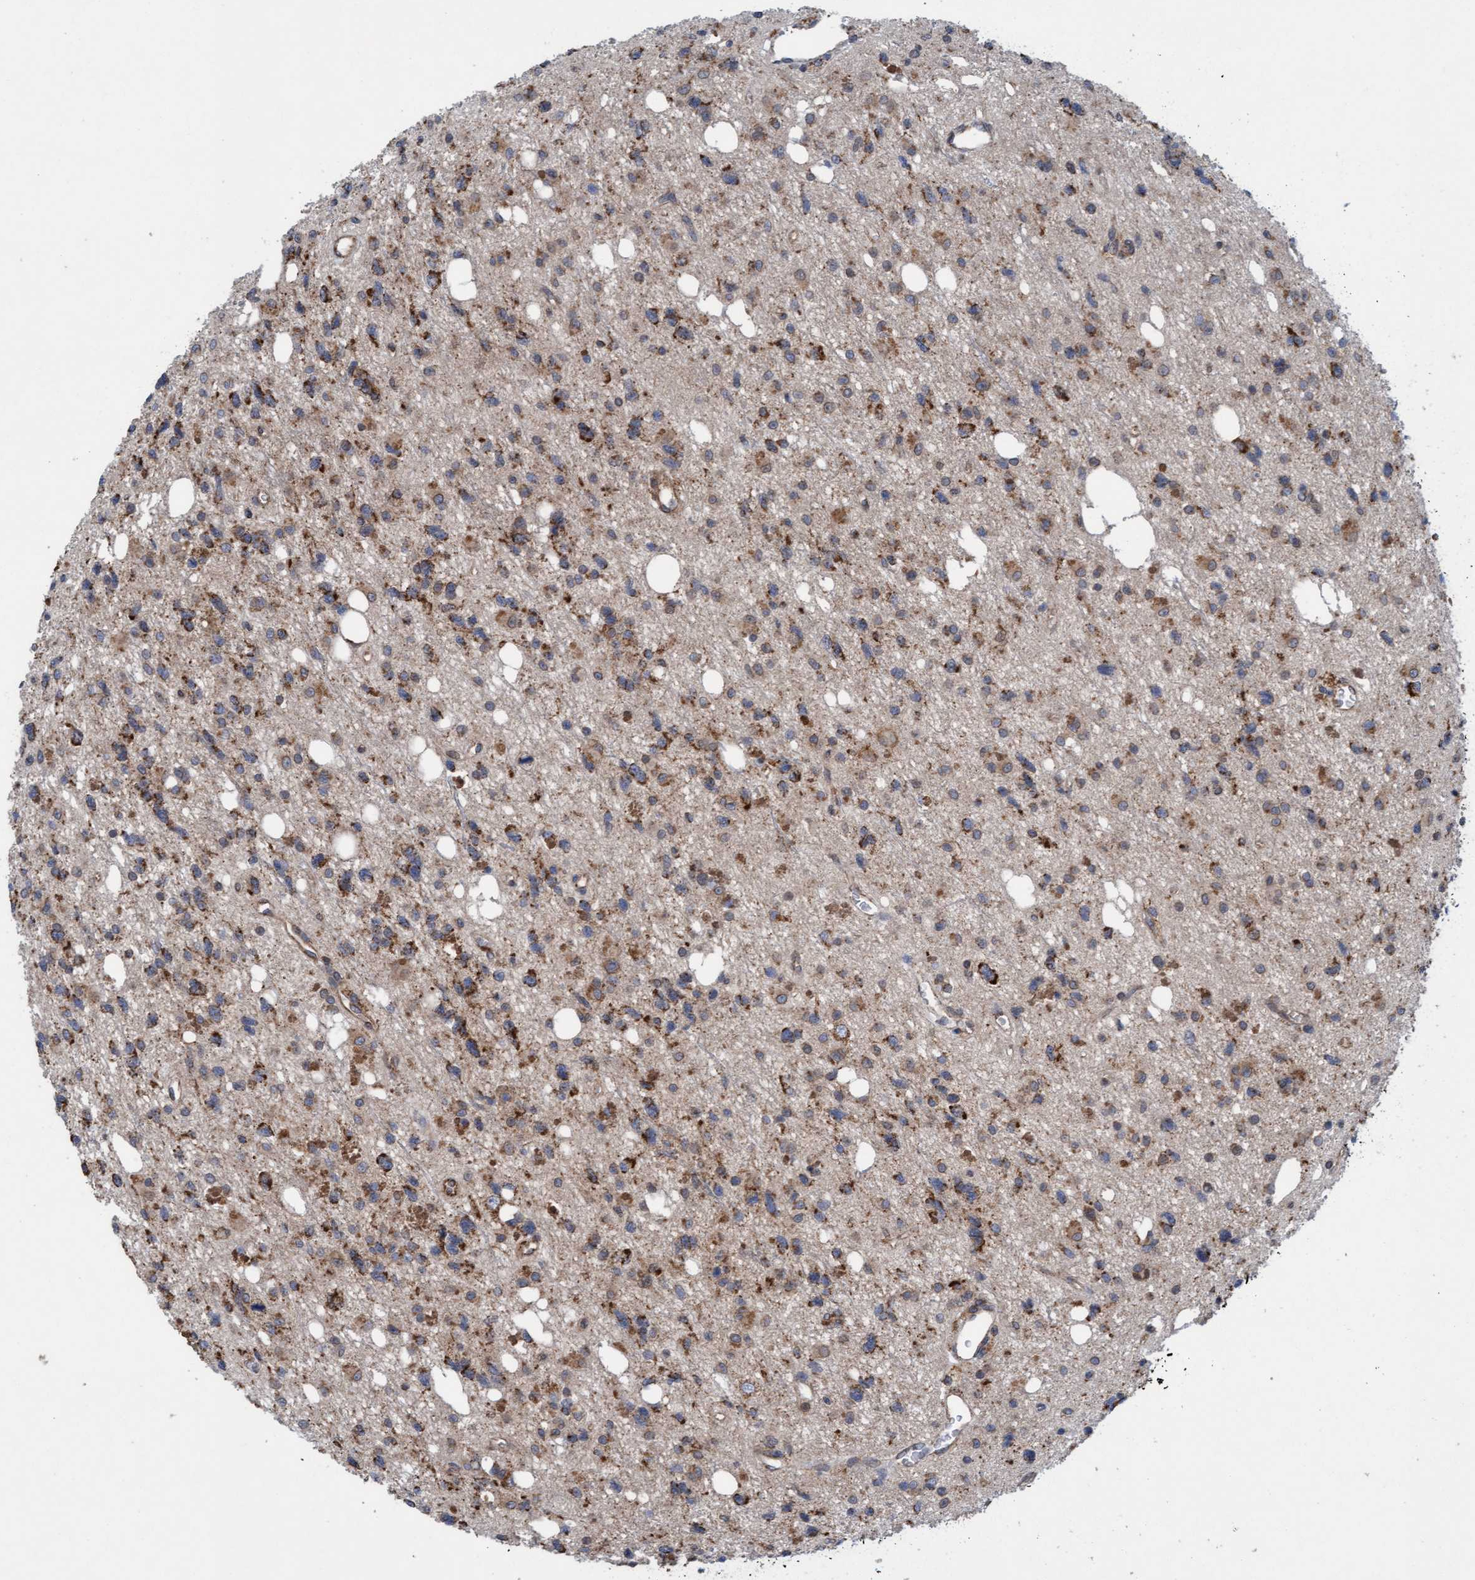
{"staining": {"intensity": "moderate", "quantity": "25%-75%", "location": "cytoplasmic/membranous"}, "tissue": "glioma", "cell_type": "Tumor cells", "image_type": "cancer", "snomed": [{"axis": "morphology", "description": "Glioma, malignant, High grade"}, {"axis": "topography", "description": "Brain"}], "caption": "Immunohistochemical staining of glioma exhibits medium levels of moderate cytoplasmic/membranous protein staining in about 25%-75% of tumor cells. The protein is shown in brown color, while the nuclei are stained blue.", "gene": "MRPS23", "patient": {"sex": "female", "age": 62}}